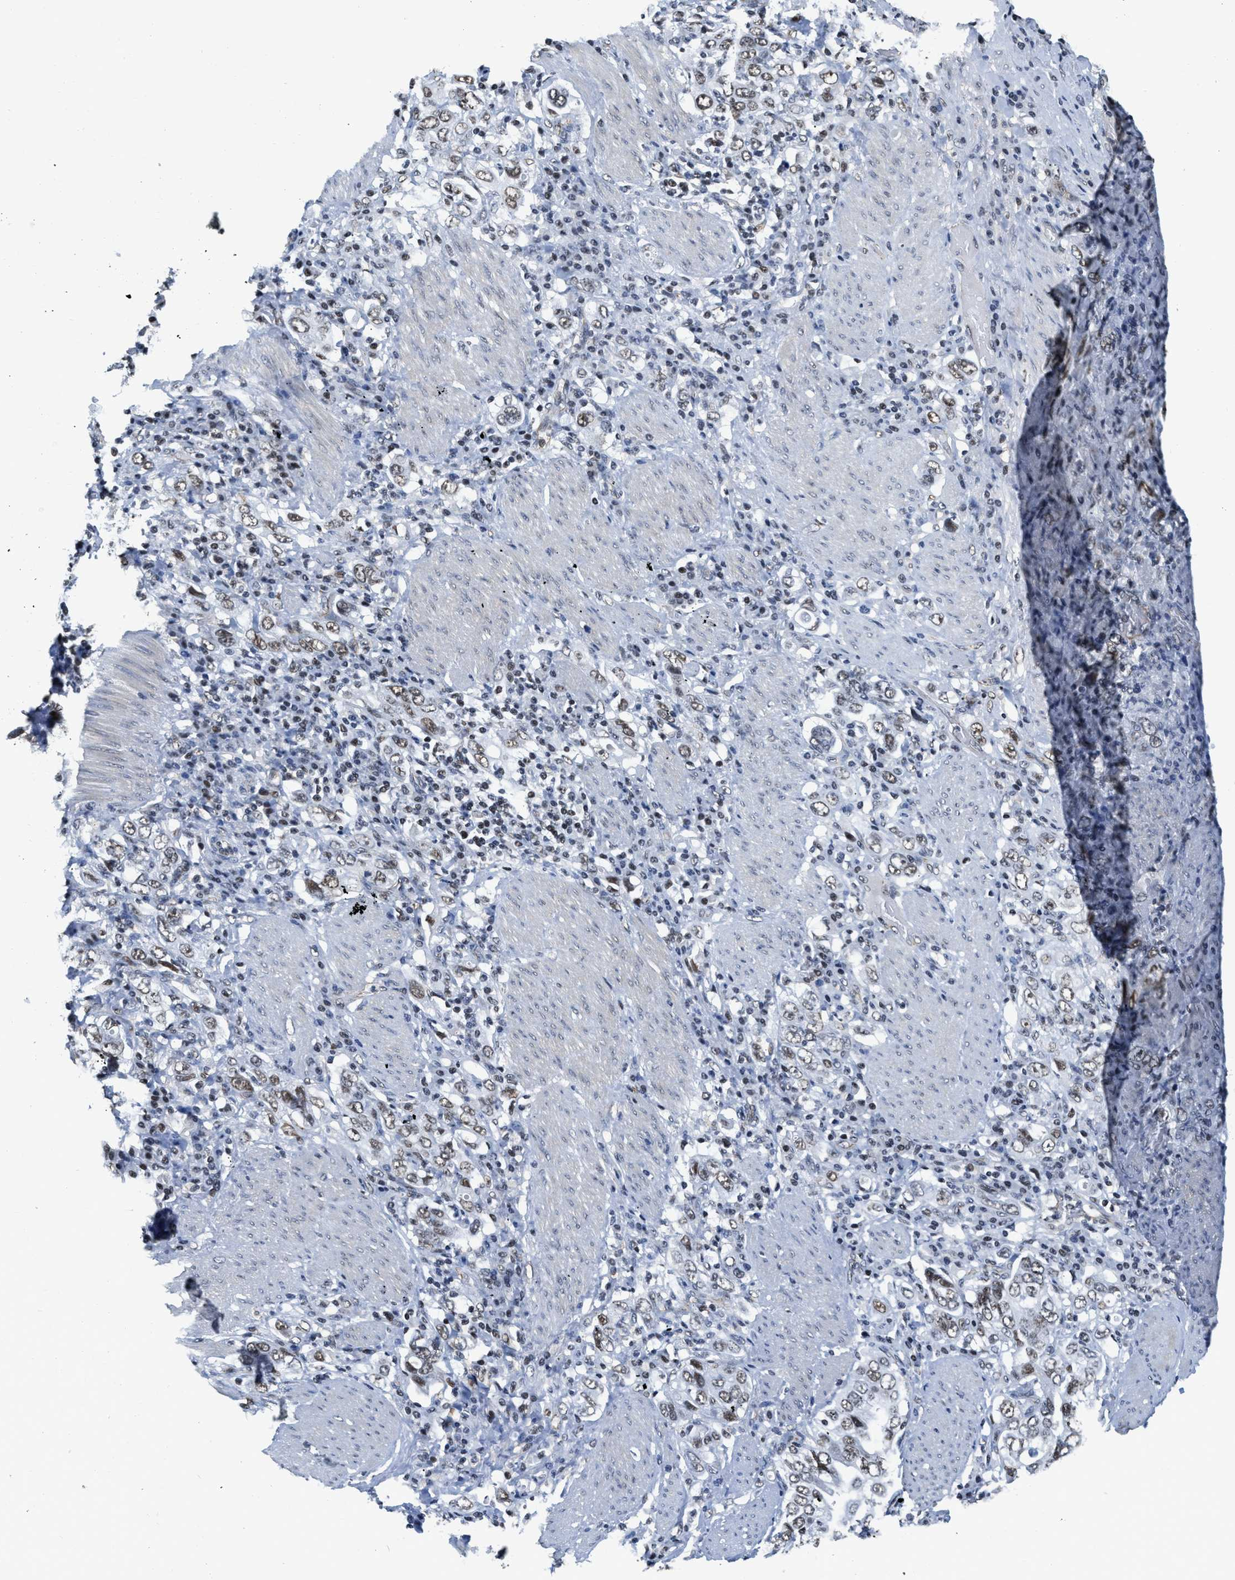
{"staining": {"intensity": "weak", "quantity": ">75%", "location": "nuclear"}, "tissue": "stomach cancer", "cell_type": "Tumor cells", "image_type": "cancer", "snomed": [{"axis": "morphology", "description": "Adenocarcinoma, NOS"}, {"axis": "topography", "description": "Stomach, upper"}], "caption": "Tumor cells reveal weak nuclear staining in approximately >75% of cells in stomach cancer. (DAB (3,3'-diaminobenzidine) IHC with brightfield microscopy, high magnification).", "gene": "CCNE1", "patient": {"sex": "male", "age": 62}}